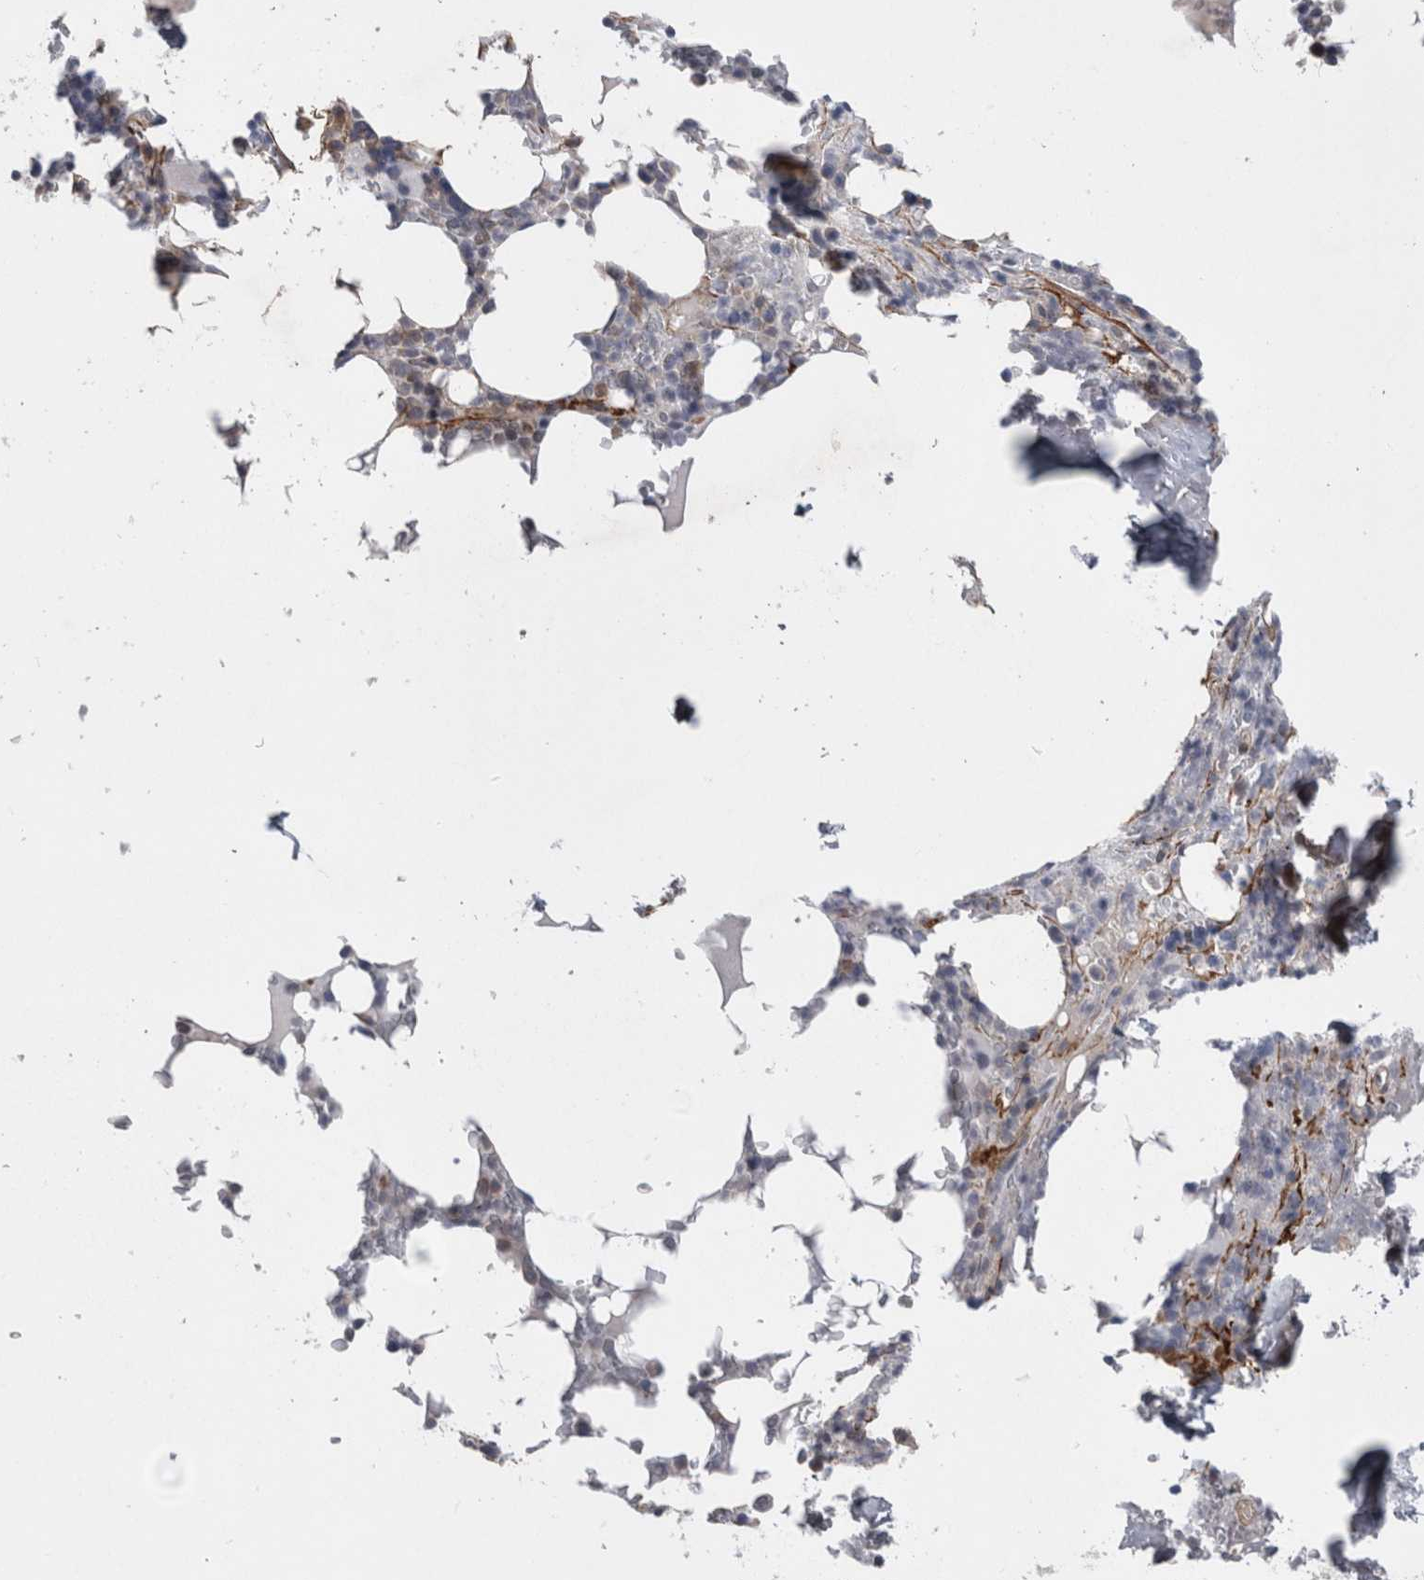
{"staining": {"intensity": "negative", "quantity": "none", "location": "none"}, "tissue": "bone marrow", "cell_type": "Hematopoietic cells", "image_type": "normal", "snomed": [{"axis": "morphology", "description": "Normal tissue, NOS"}, {"axis": "topography", "description": "Bone marrow"}], "caption": "Immunohistochemistry (IHC) of normal human bone marrow displays no staining in hematopoietic cells.", "gene": "DDX6", "patient": {"sex": "male", "age": 58}}